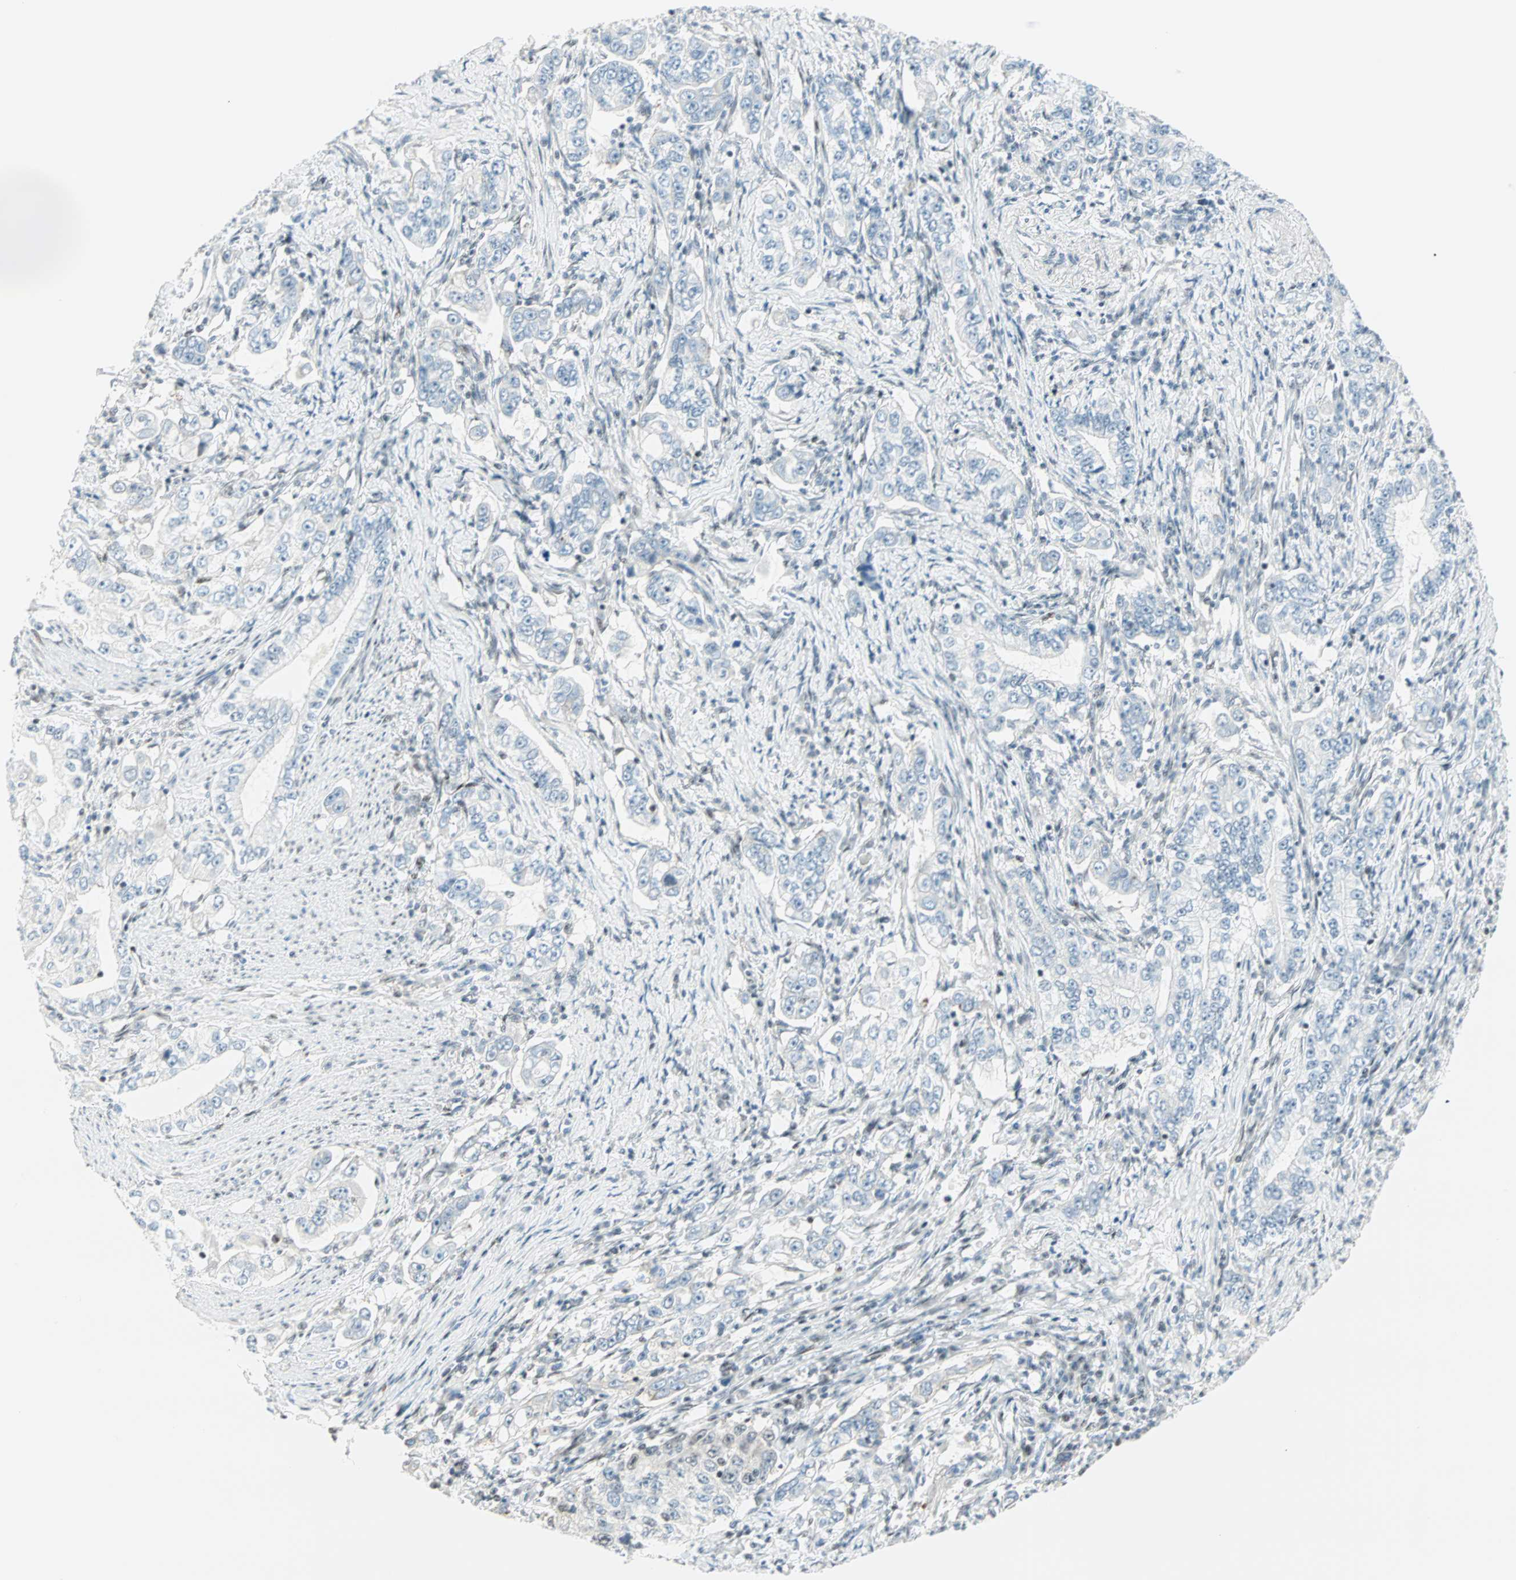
{"staining": {"intensity": "negative", "quantity": "none", "location": "none"}, "tissue": "stomach cancer", "cell_type": "Tumor cells", "image_type": "cancer", "snomed": [{"axis": "morphology", "description": "Adenocarcinoma, NOS"}, {"axis": "topography", "description": "Stomach, lower"}], "caption": "An IHC histopathology image of stomach adenocarcinoma is shown. There is no staining in tumor cells of stomach adenocarcinoma. (IHC, brightfield microscopy, high magnification).", "gene": "PKNOX1", "patient": {"sex": "female", "age": 72}}